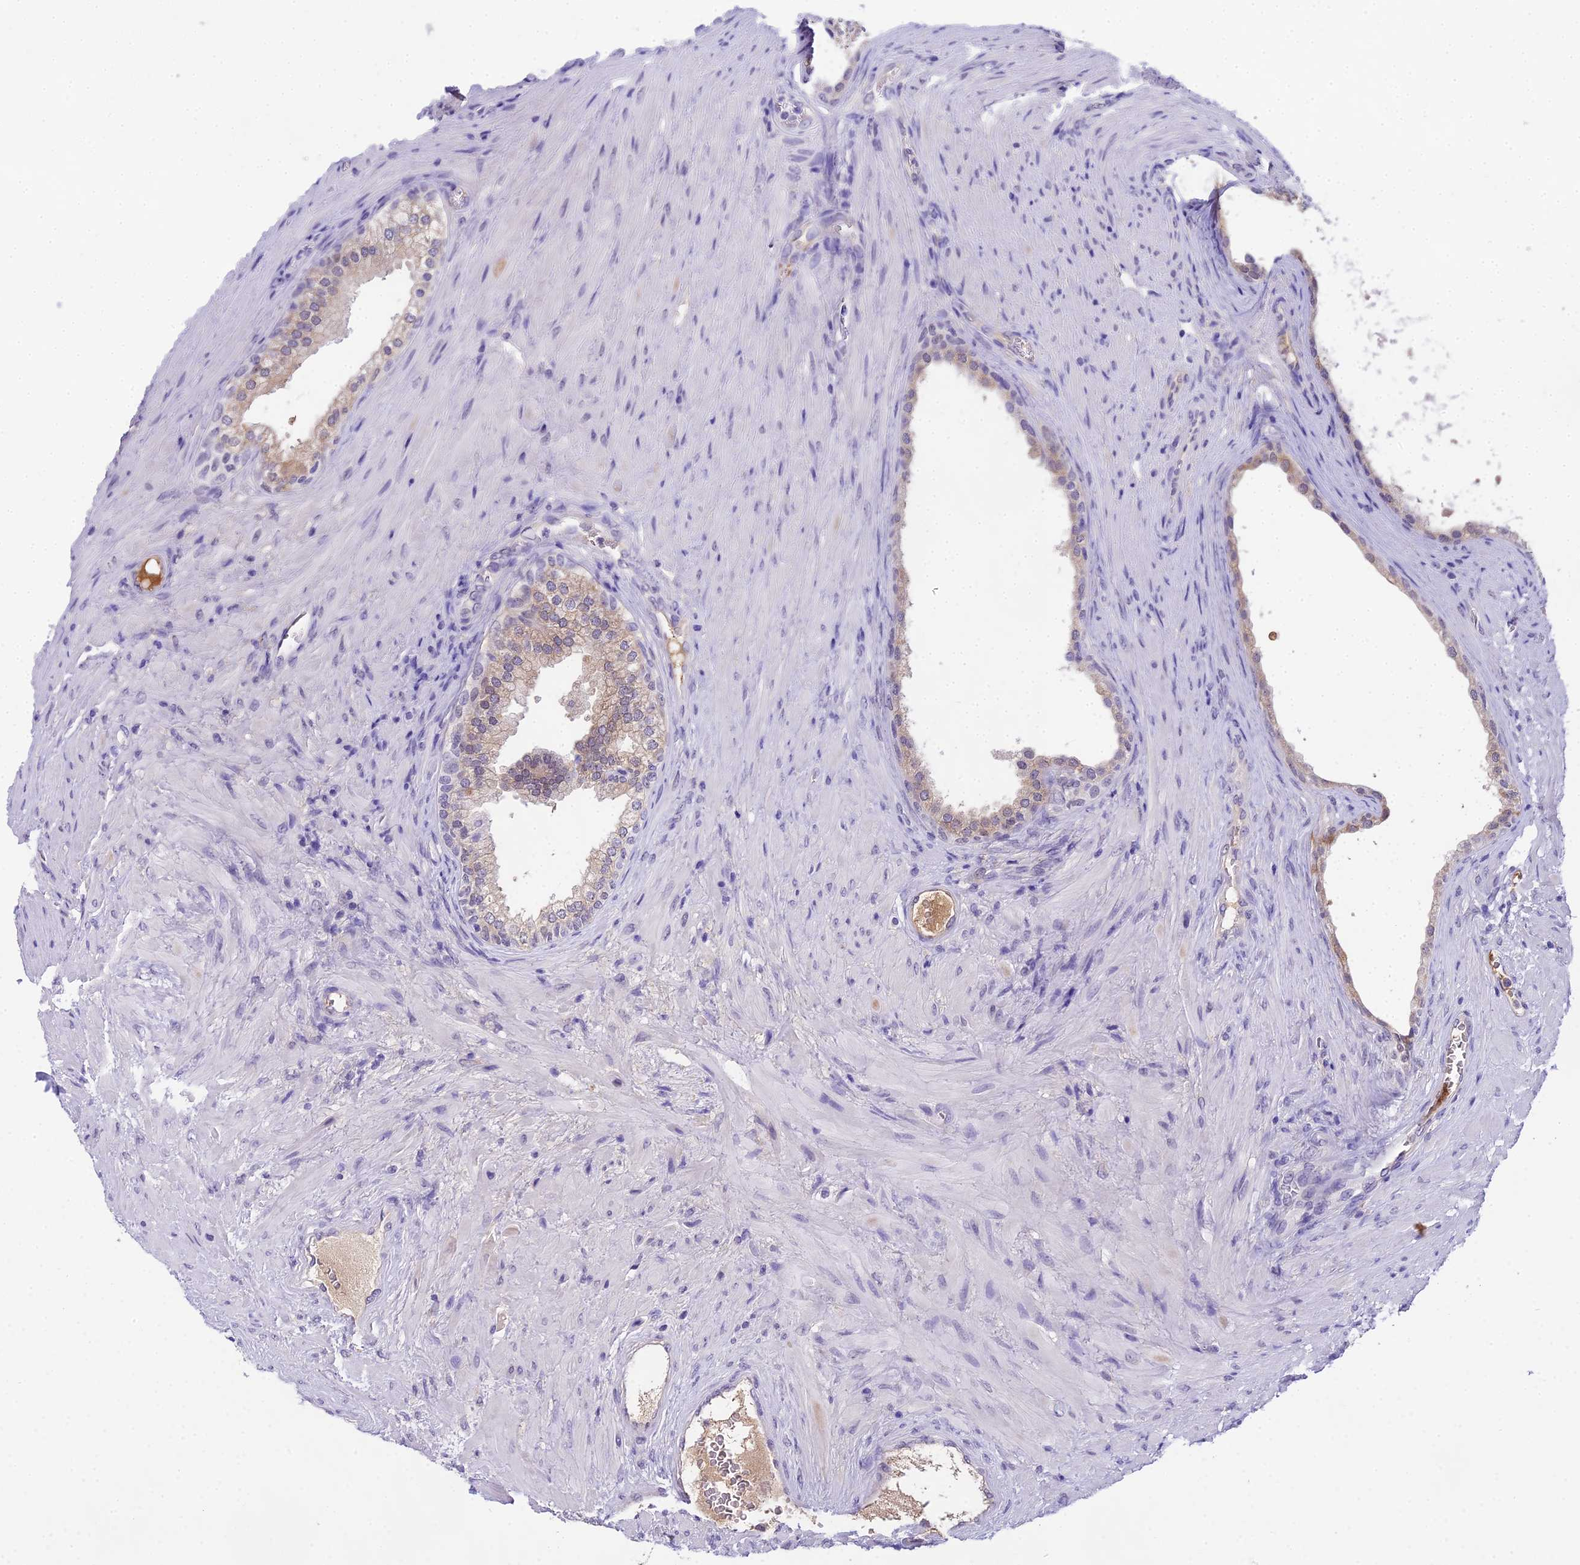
{"staining": {"intensity": "weak", "quantity": "25%-75%", "location": "cytoplasmic/membranous"}, "tissue": "prostate", "cell_type": "Glandular cells", "image_type": "normal", "snomed": [{"axis": "morphology", "description": "Normal tissue, NOS"}, {"axis": "topography", "description": "Prostate"}], "caption": "Normal prostate reveals weak cytoplasmic/membranous positivity in approximately 25%-75% of glandular cells.", "gene": "MAT2A", "patient": {"sex": "male", "age": 76}}